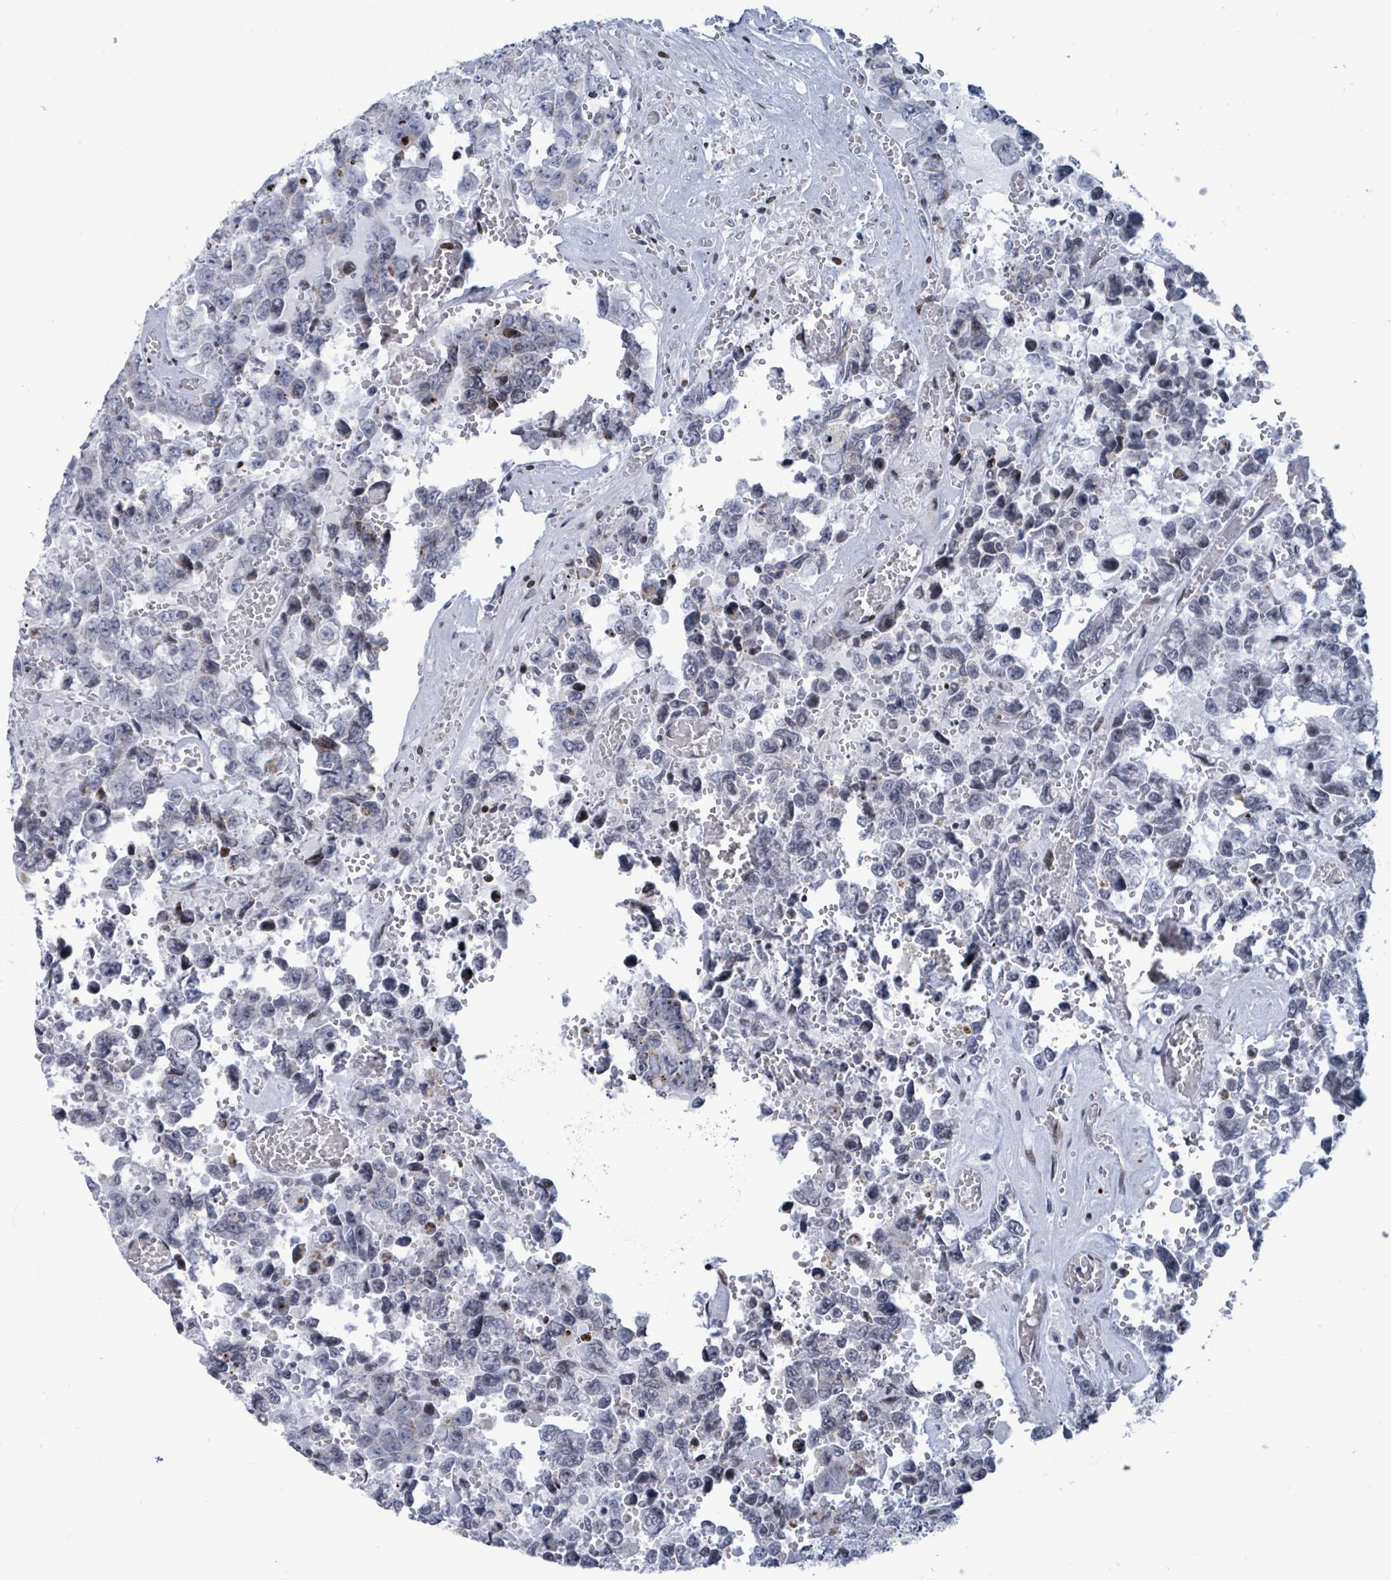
{"staining": {"intensity": "negative", "quantity": "none", "location": "none"}, "tissue": "testis cancer", "cell_type": "Tumor cells", "image_type": "cancer", "snomed": [{"axis": "morphology", "description": "Normal tissue, NOS"}, {"axis": "morphology", "description": "Carcinoma, Embryonal, NOS"}, {"axis": "topography", "description": "Testis"}, {"axis": "topography", "description": "Epididymis"}], "caption": "Tumor cells show no significant positivity in embryonal carcinoma (testis).", "gene": "FNDC4", "patient": {"sex": "male", "age": 25}}